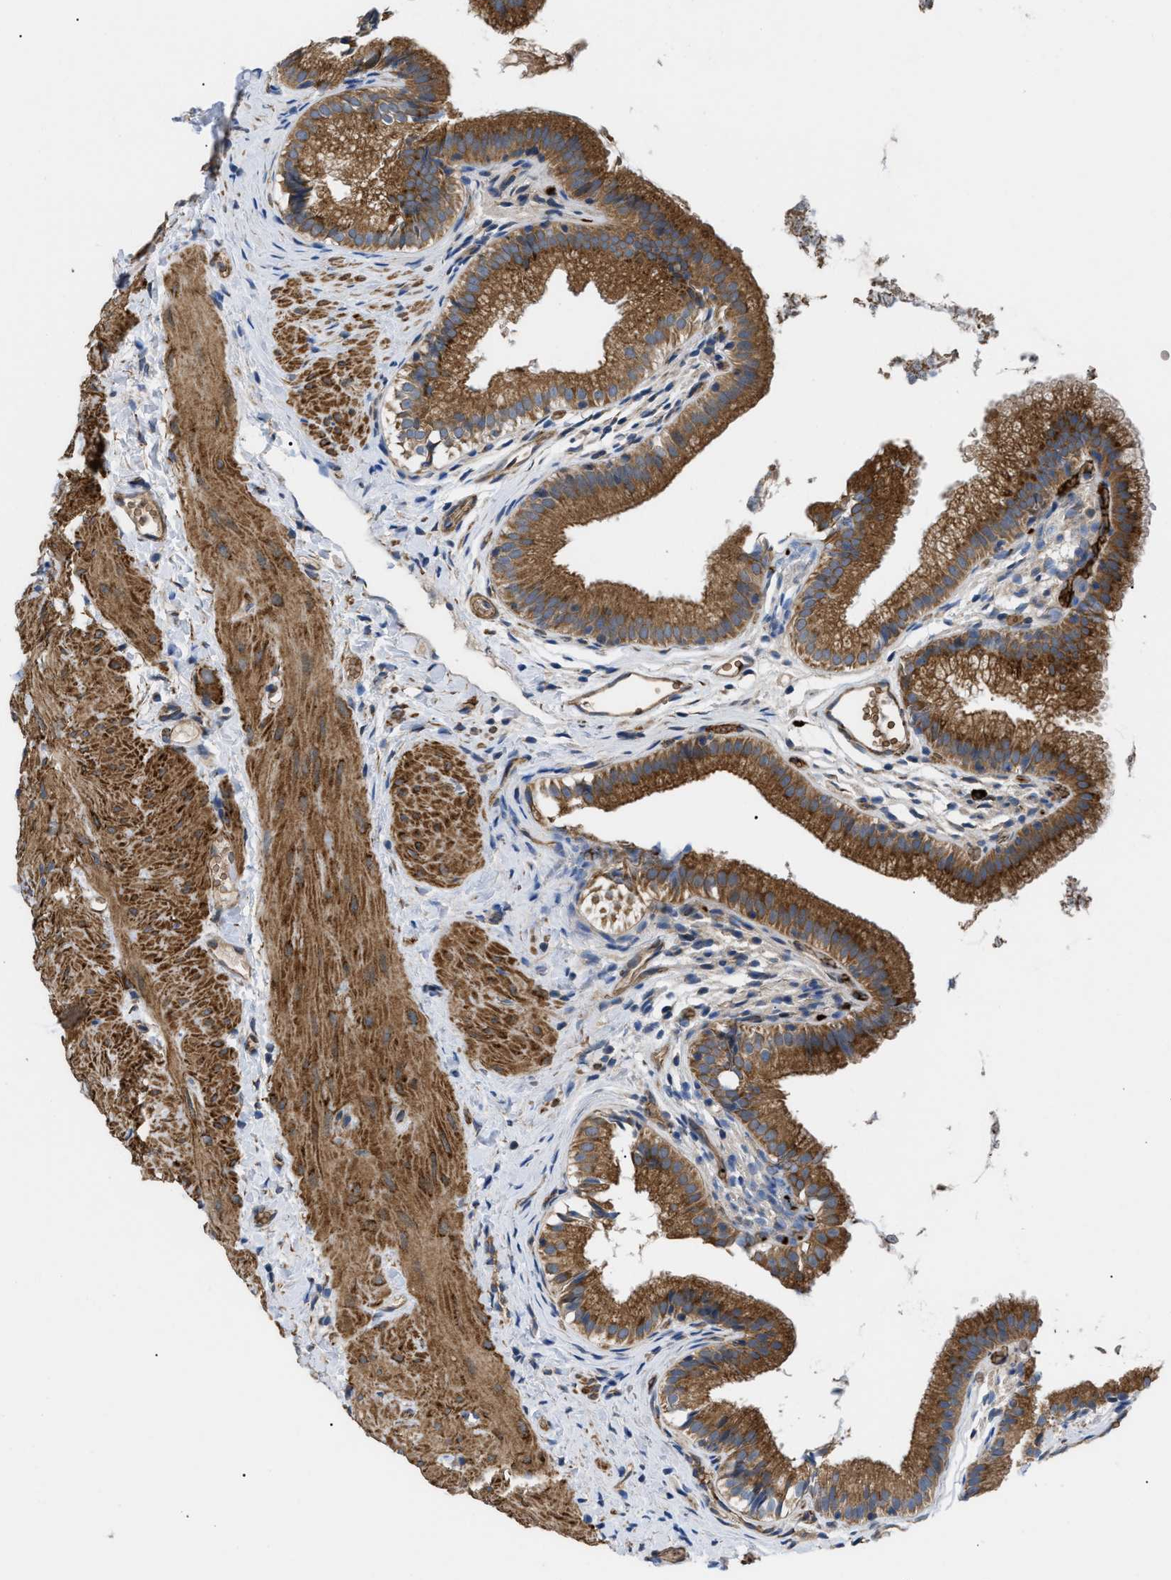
{"staining": {"intensity": "strong", "quantity": ">75%", "location": "cytoplasmic/membranous"}, "tissue": "gallbladder", "cell_type": "Glandular cells", "image_type": "normal", "snomed": [{"axis": "morphology", "description": "Normal tissue, NOS"}, {"axis": "topography", "description": "Gallbladder"}], "caption": "Normal gallbladder was stained to show a protein in brown. There is high levels of strong cytoplasmic/membranous expression in about >75% of glandular cells.", "gene": "MYO10", "patient": {"sex": "female", "age": 26}}